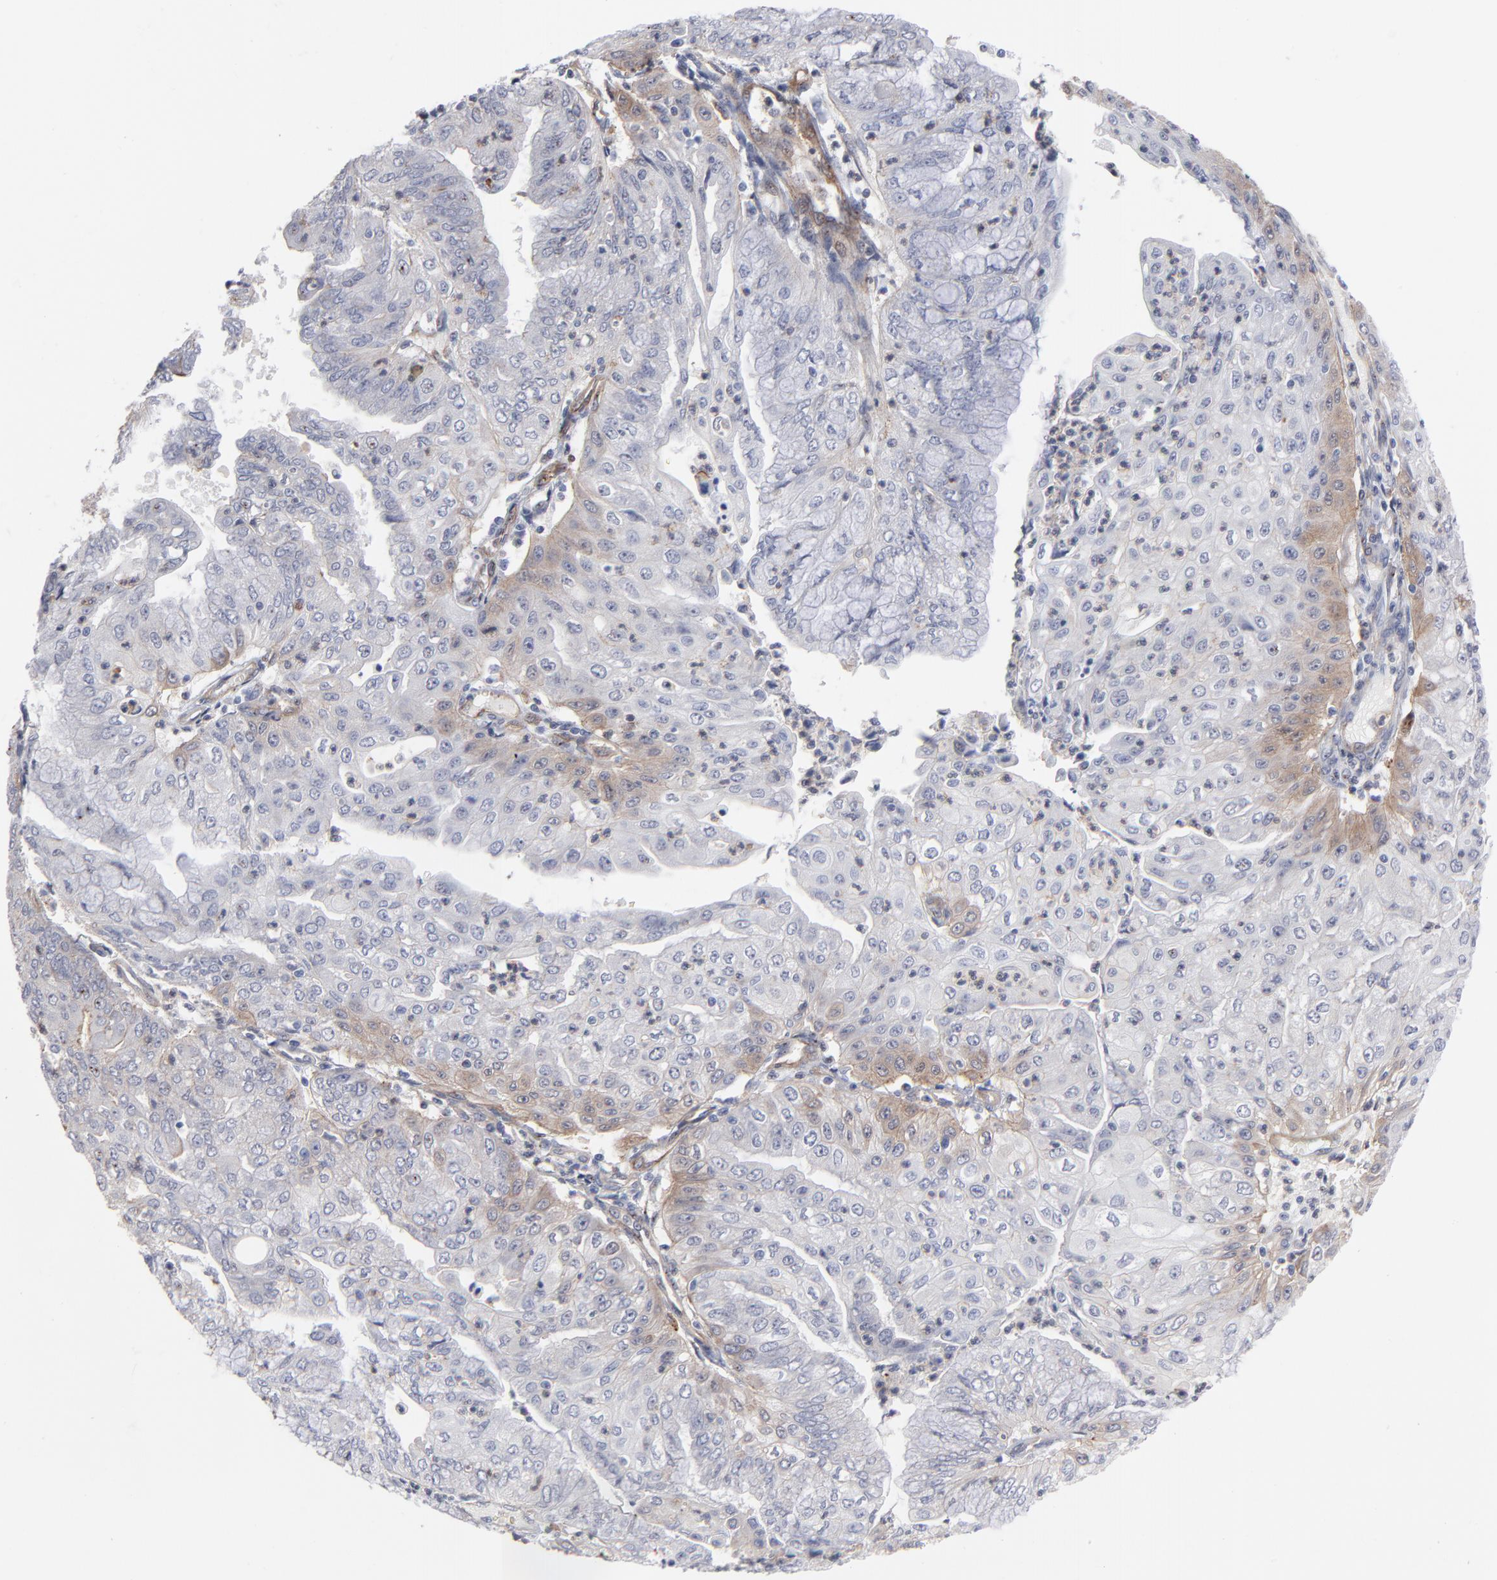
{"staining": {"intensity": "weak", "quantity": "<25%", "location": "cytoplasmic/membranous"}, "tissue": "endometrial cancer", "cell_type": "Tumor cells", "image_type": "cancer", "snomed": [{"axis": "morphology", "description": "Adenocarcinoma, NOS"}, {"axis": "topography", "description": "Endometrium"}], "caption": "Tumor cells are negative for protein expression in human adenocarcinoma (endometrial). (DAB immunohistochemistry visualized using brightfield microscopy, high magnification).", "gene": "PXN", "patient": {"sex": "female", "age": 79}}